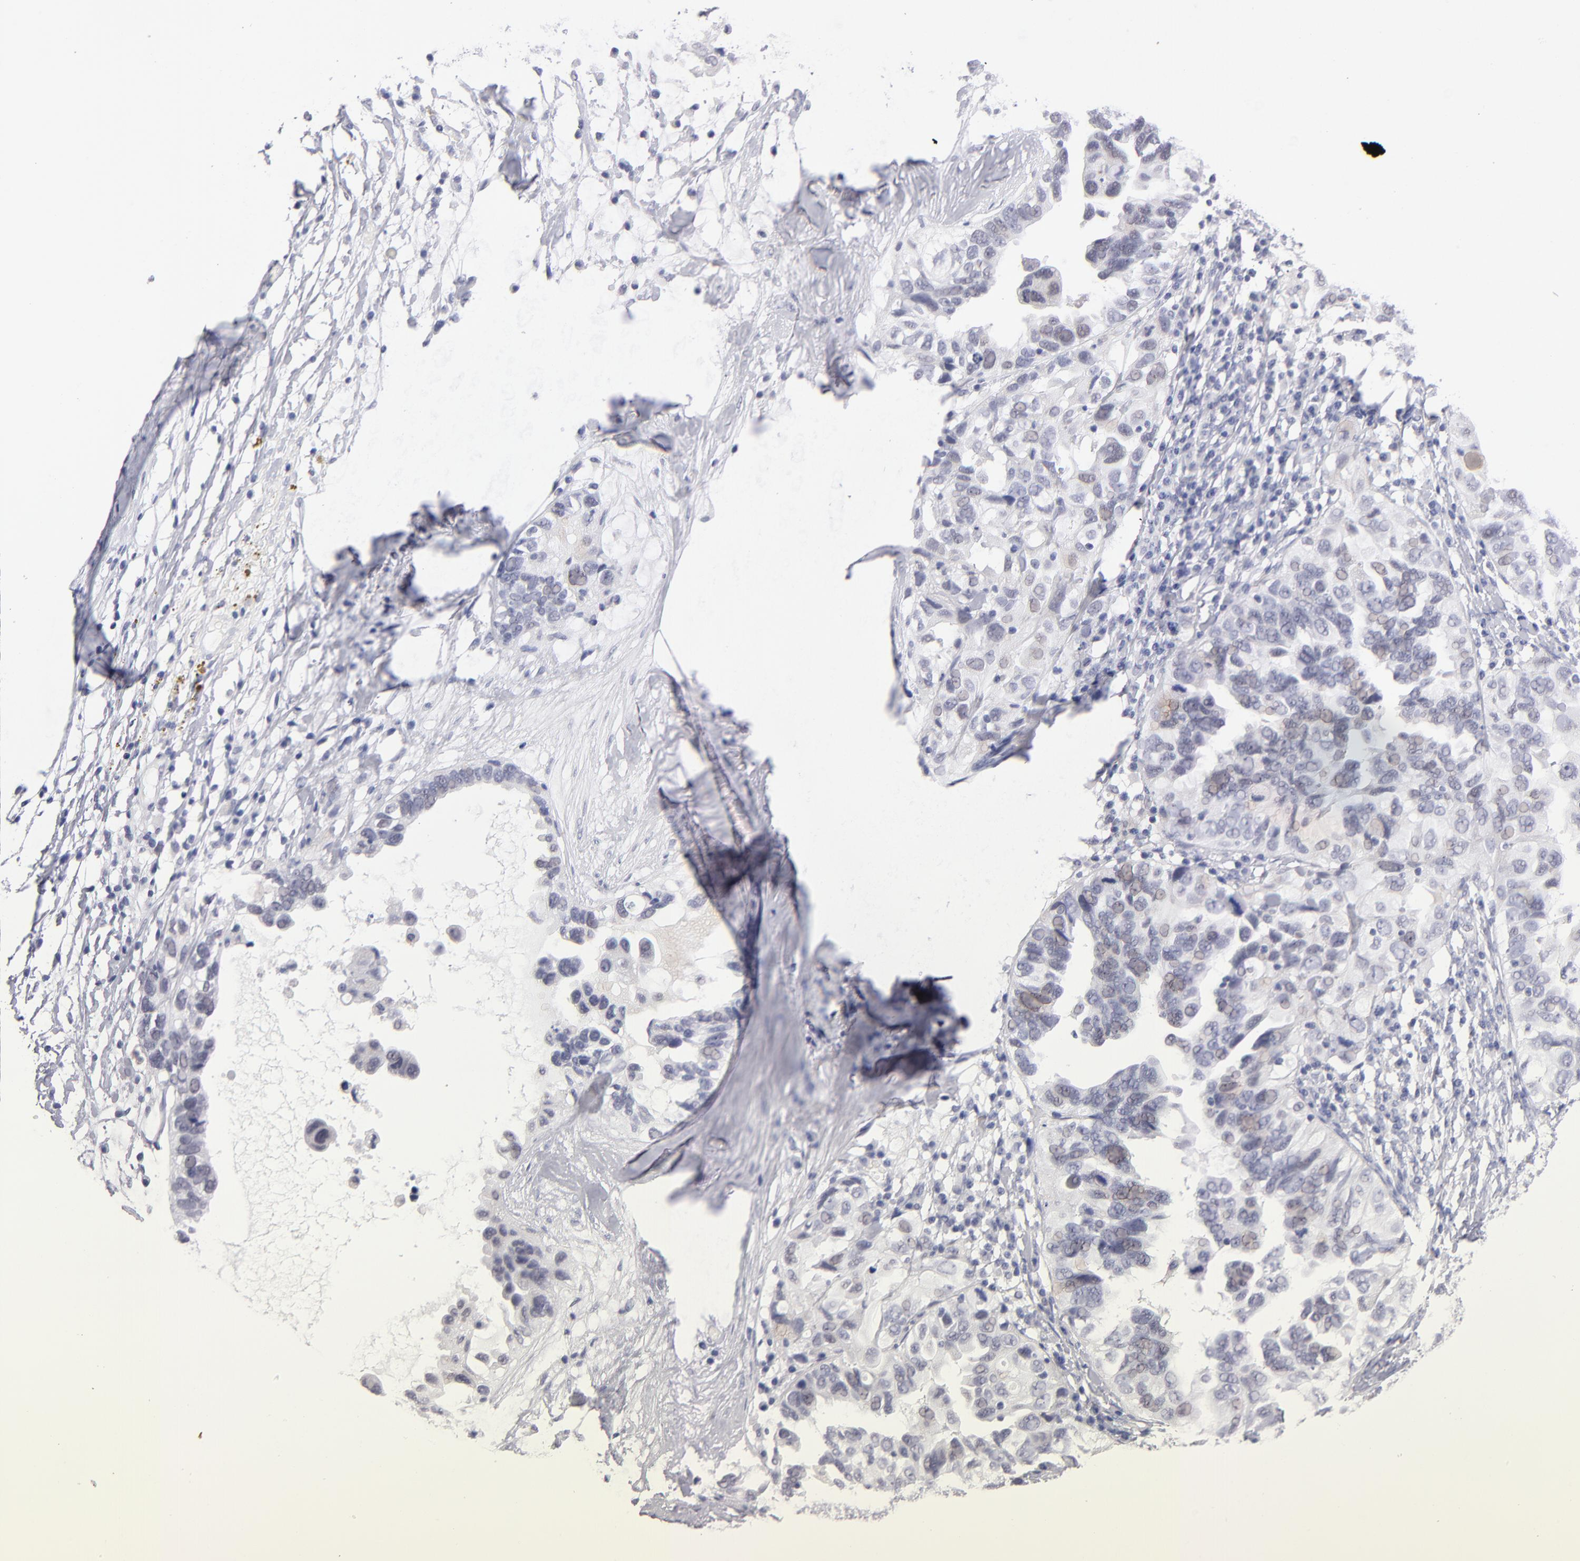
{"staining": {"intensity": "weak", "quantity": "25%-75%", "location": "nuclear"}, "tissue": "ovarian cancer", "cell_type": "Tumor cells", "image_type": "cancer", "snomed": [{"axis": "morphology", "description": "Cystadenocarcinoma, serous, NOS"}, {"axis": "topography", "description": "Ovary"}], "caption": "Weak nuclear protein positivity is identified in approximately 25%-75% of tumor cells in ovarian serous cystadenocarcinoma. (brown staining indicates protein expression, while blue staining denotes nuclei).", "gene": "TEX11", "patient": {"sex": "female", "age": 82}}